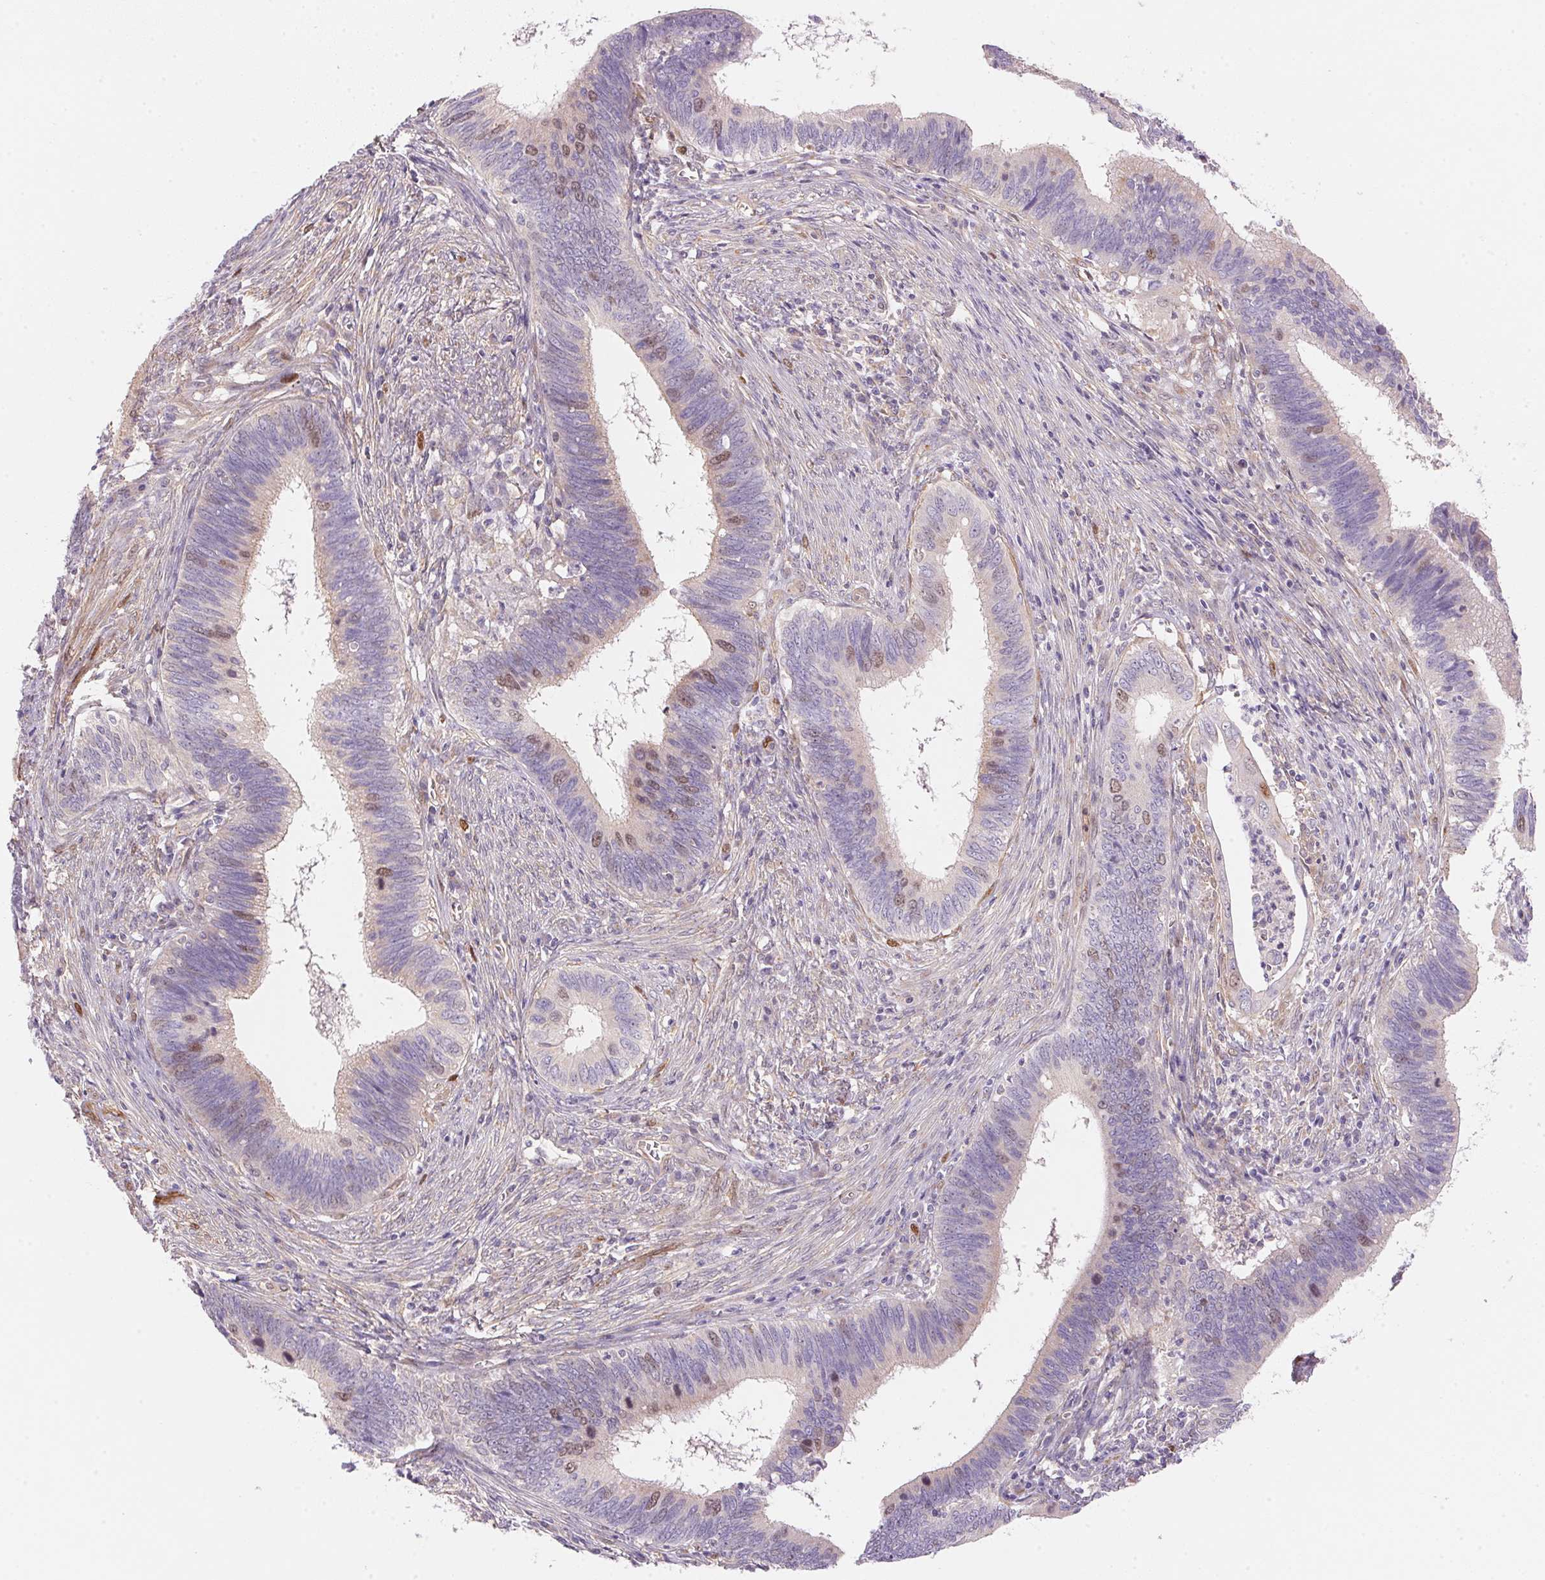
{"staining": {"intensity": "moderate", "quantity": "<25%", "location": "nuclear"}, "tissue": "cervical cancer", "cell_type": "Tumor cells", "image_type": "cancer", "snomed": [{"axis": "morphology", "description": "Adenocarcinoma, NOS"}, {"axis": "topography", "description": "Cervix"}], "caption": "This image demonstrates cervical adenocarcinoma stained with immunohistochemistry (IHC) to label a protein in brown. The nuclear of tumor cells show moderate positivity for the protein. Nuclei are counter-stained blue.", "gene": "SMTN", "patient": {"sex": "female", "age": 42}}